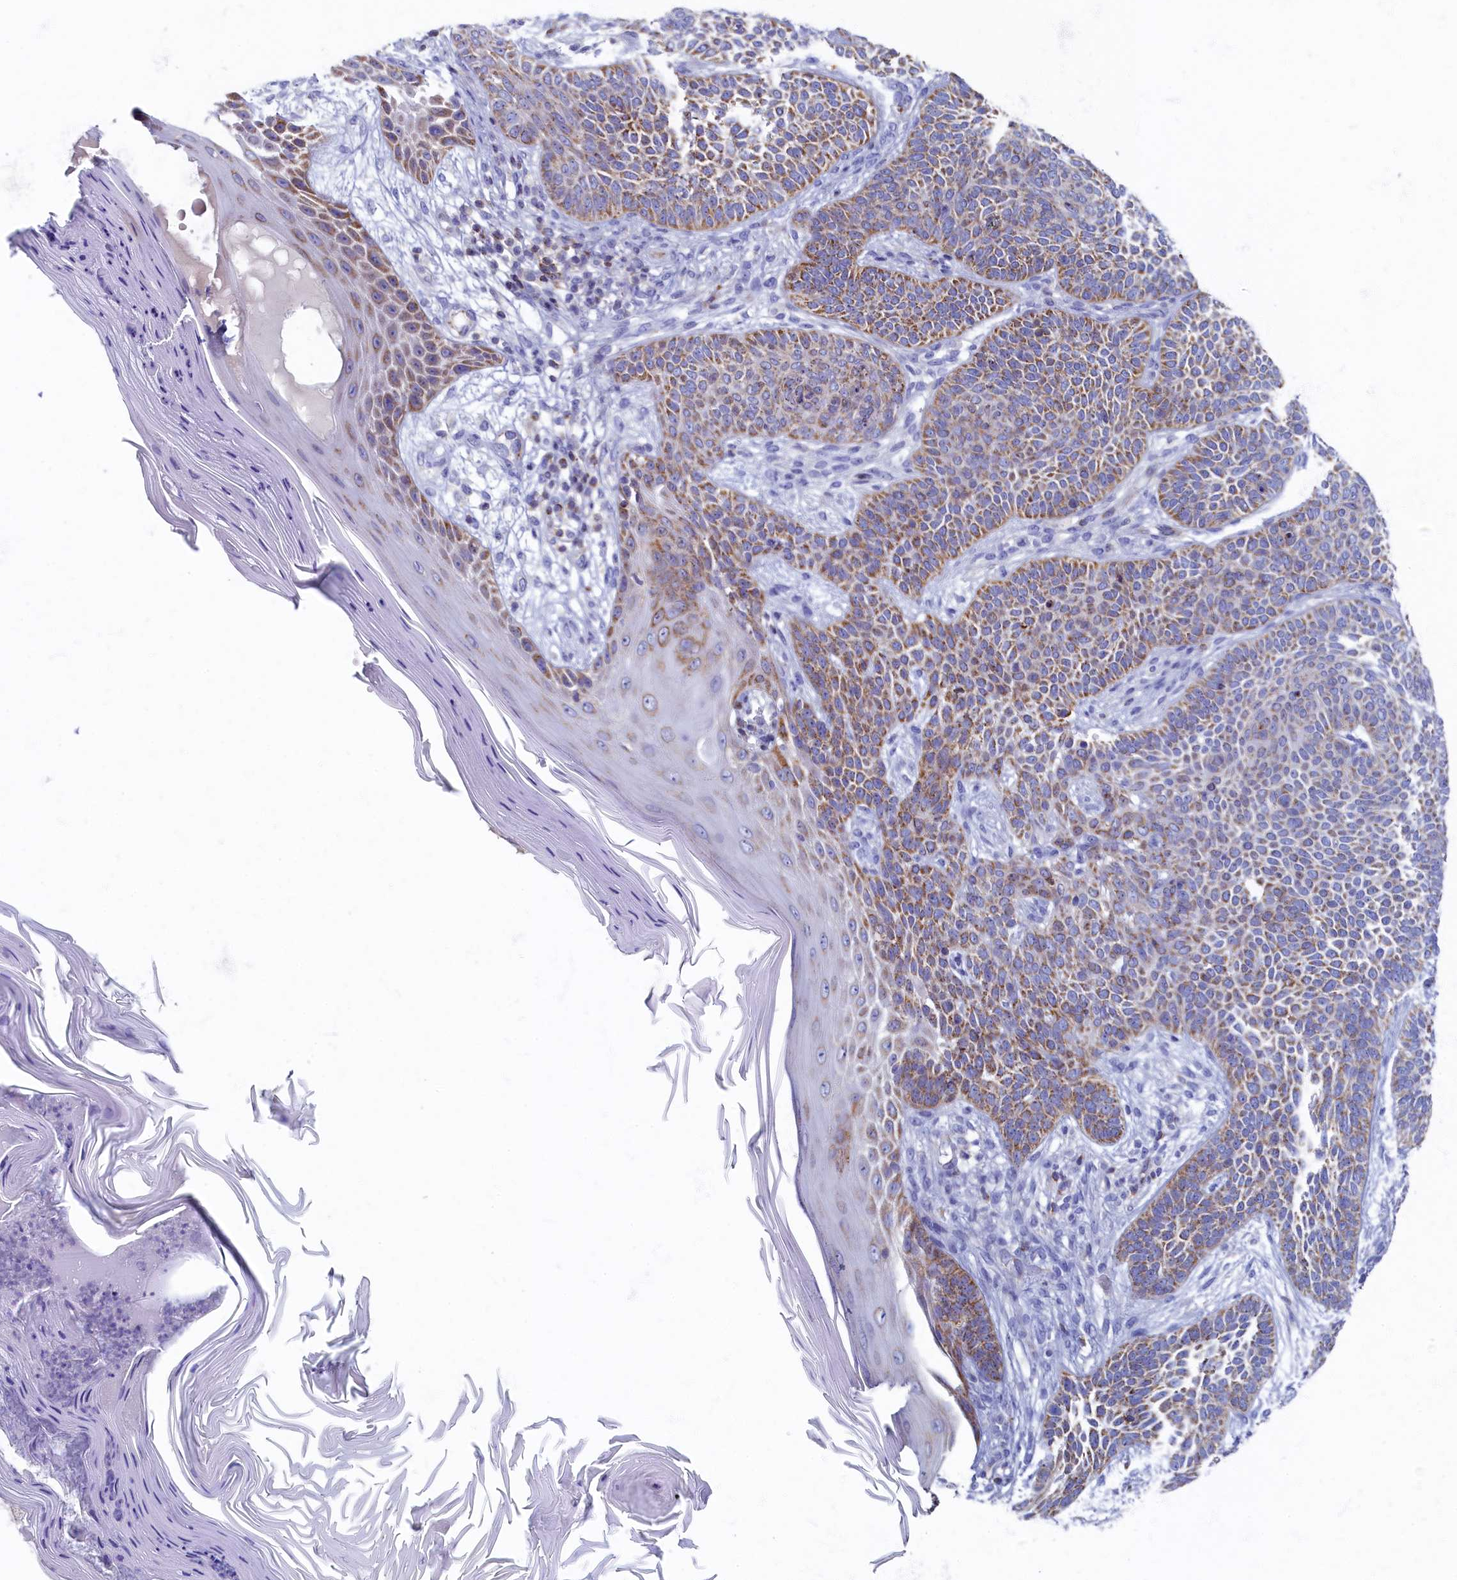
{"staining": {"intensity": "moderate", "quantity": "25%-75%", "location": "cytoplasmic/membranous"}, "tissue": "skin cancer", "cell_type": "Tumor cells", "image_type": "cancer", "snomed": [{"axis": "morphology", "description": "Basal cell carcinoma"}, {"axis": "topography", "description": "Skin"}], "caption": "Basal cell carcinoma (skin) stained with a protein marker demonstrates moderate staining in tumor cells.", "gene": "OCIAD2", "patient": {"sex": "male", "age": 85}}